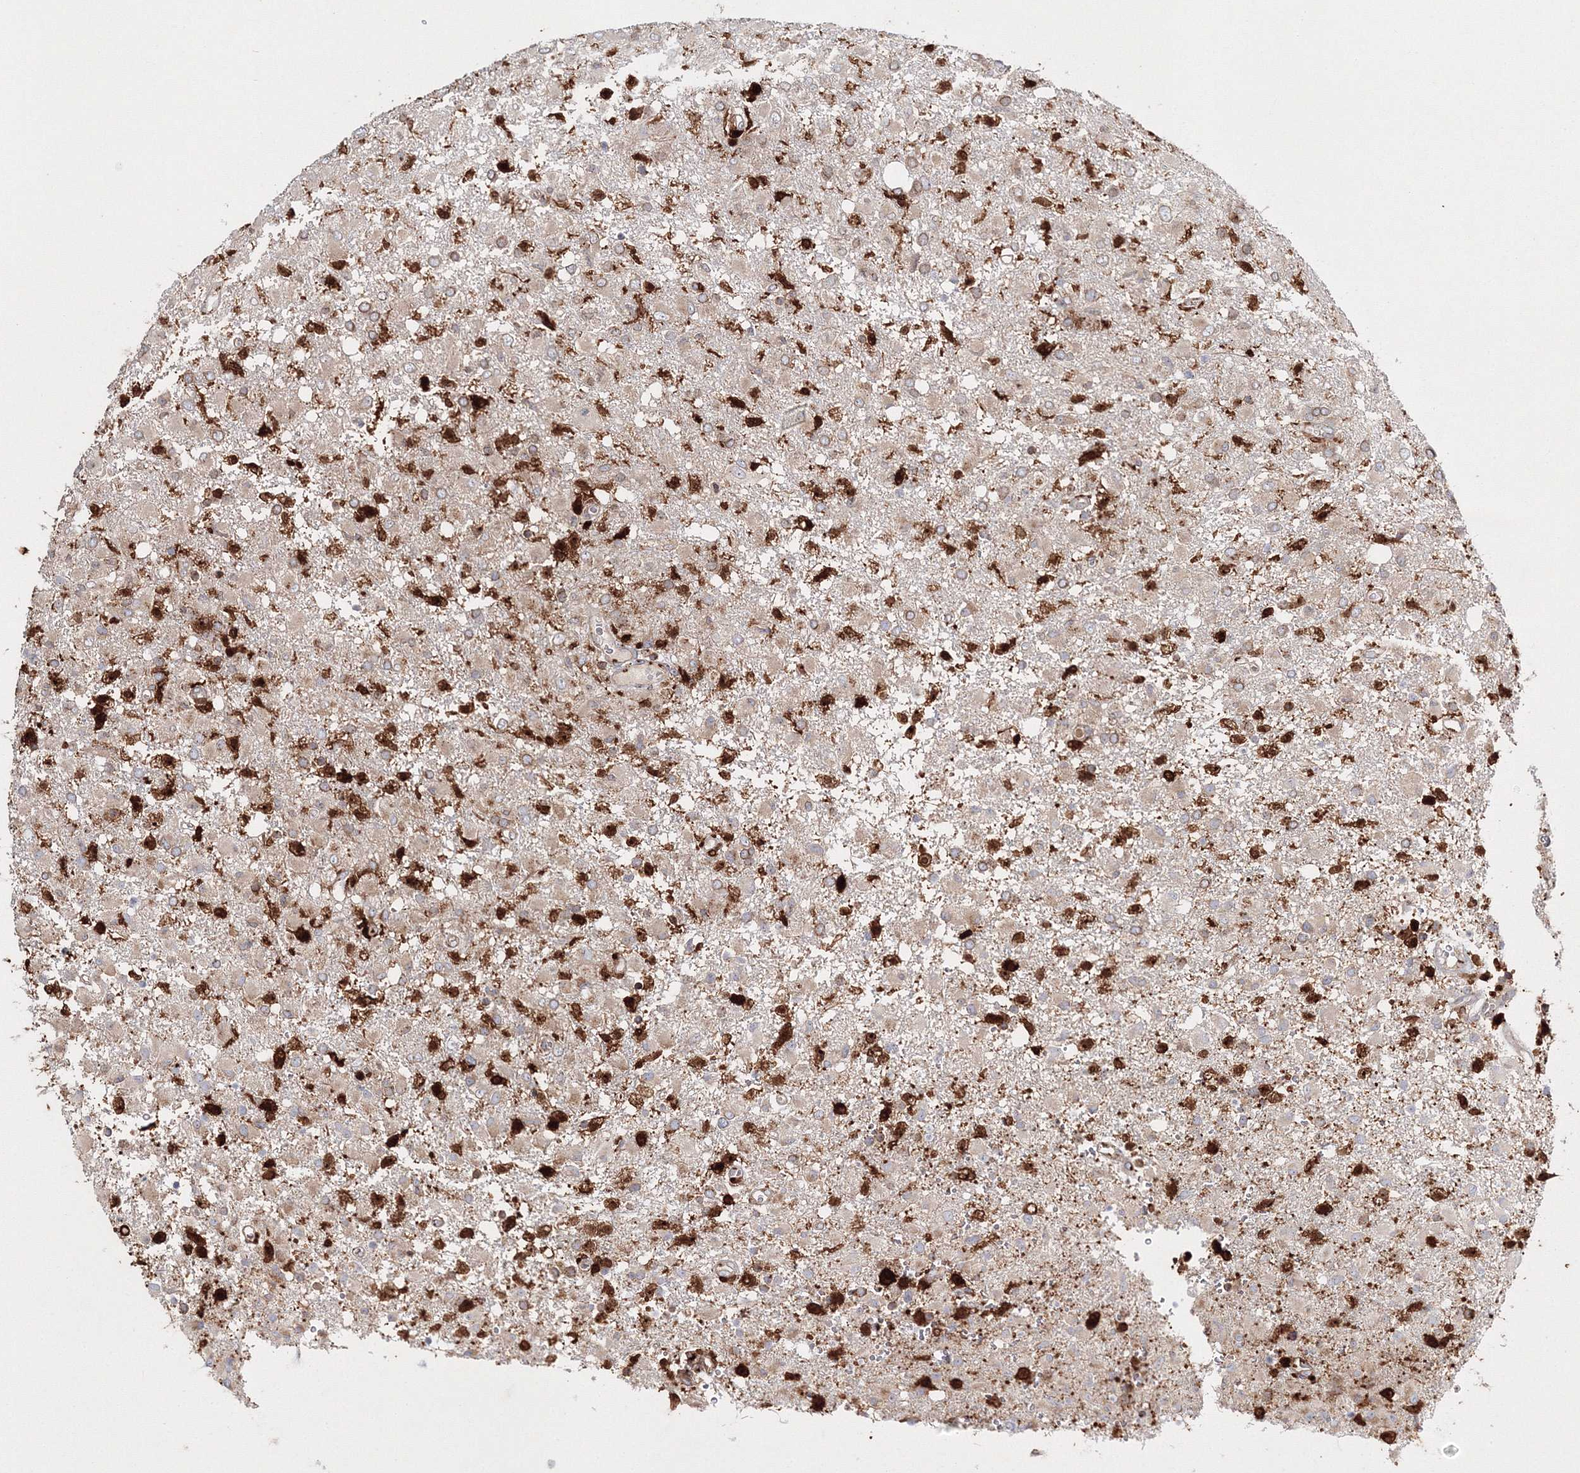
{"staining": {"intensity": "weak", "quantity": "<25%", "location": "cytoplasmic/membranous"}, "tissue": "glioma", "cell_type": "Tumor cells", "image_type": "cancer", "snomed": [{"axis": "morphology", "description": "Glioma, malignant, High grade"}, {"axis": "topography", "description": "Brain"}], "caption": "IHC micrograph of neoplastic tissue: human malignant glioma (high-grade) stained with DAB demonstrates no significant protein staining in tumor cells.", "gene": "ARCN1", "patient": {"sex": "female", "age": 57}}